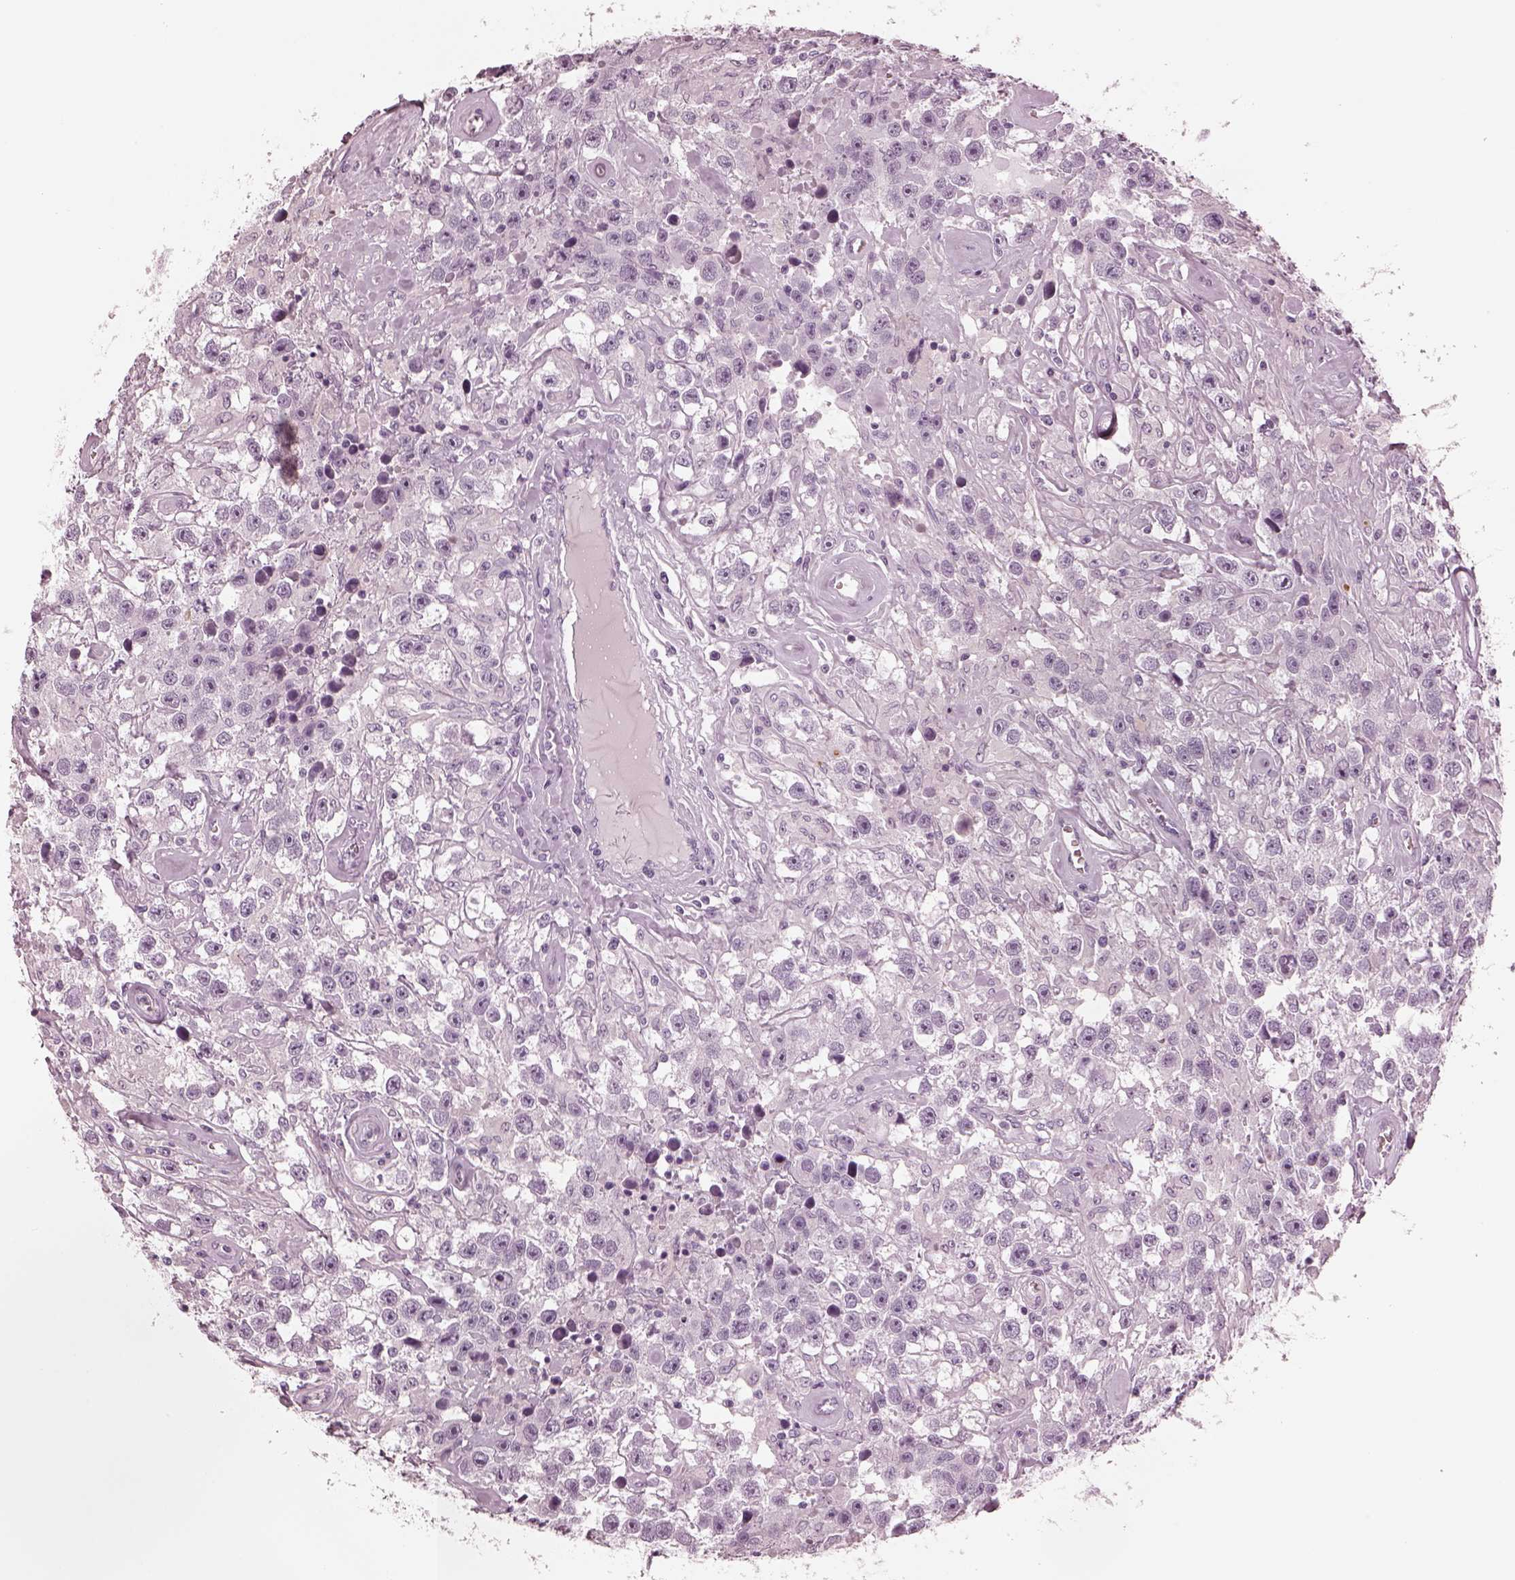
{"staining": {"intensity": "negative", "quantity": "none", "location": "none"}, "tissue": "testis cancer", "cell_type": "Tumor cells", "image_type": "cancer", "snomed": [{"axis": "morphology", "description": "Seminoma, NOS"}, {"axis": "topography", "description": "Testis"}], "caption": "Testis seminoma was stained to show a protein in brown. There is no significant expression in tumor cells. (Brightfield microscopy of DAB (3,3'-diaminobenzidine) IHC at high magnification).", "gene": "CSH1", "patient": {"sex": "male", "age": 43}}